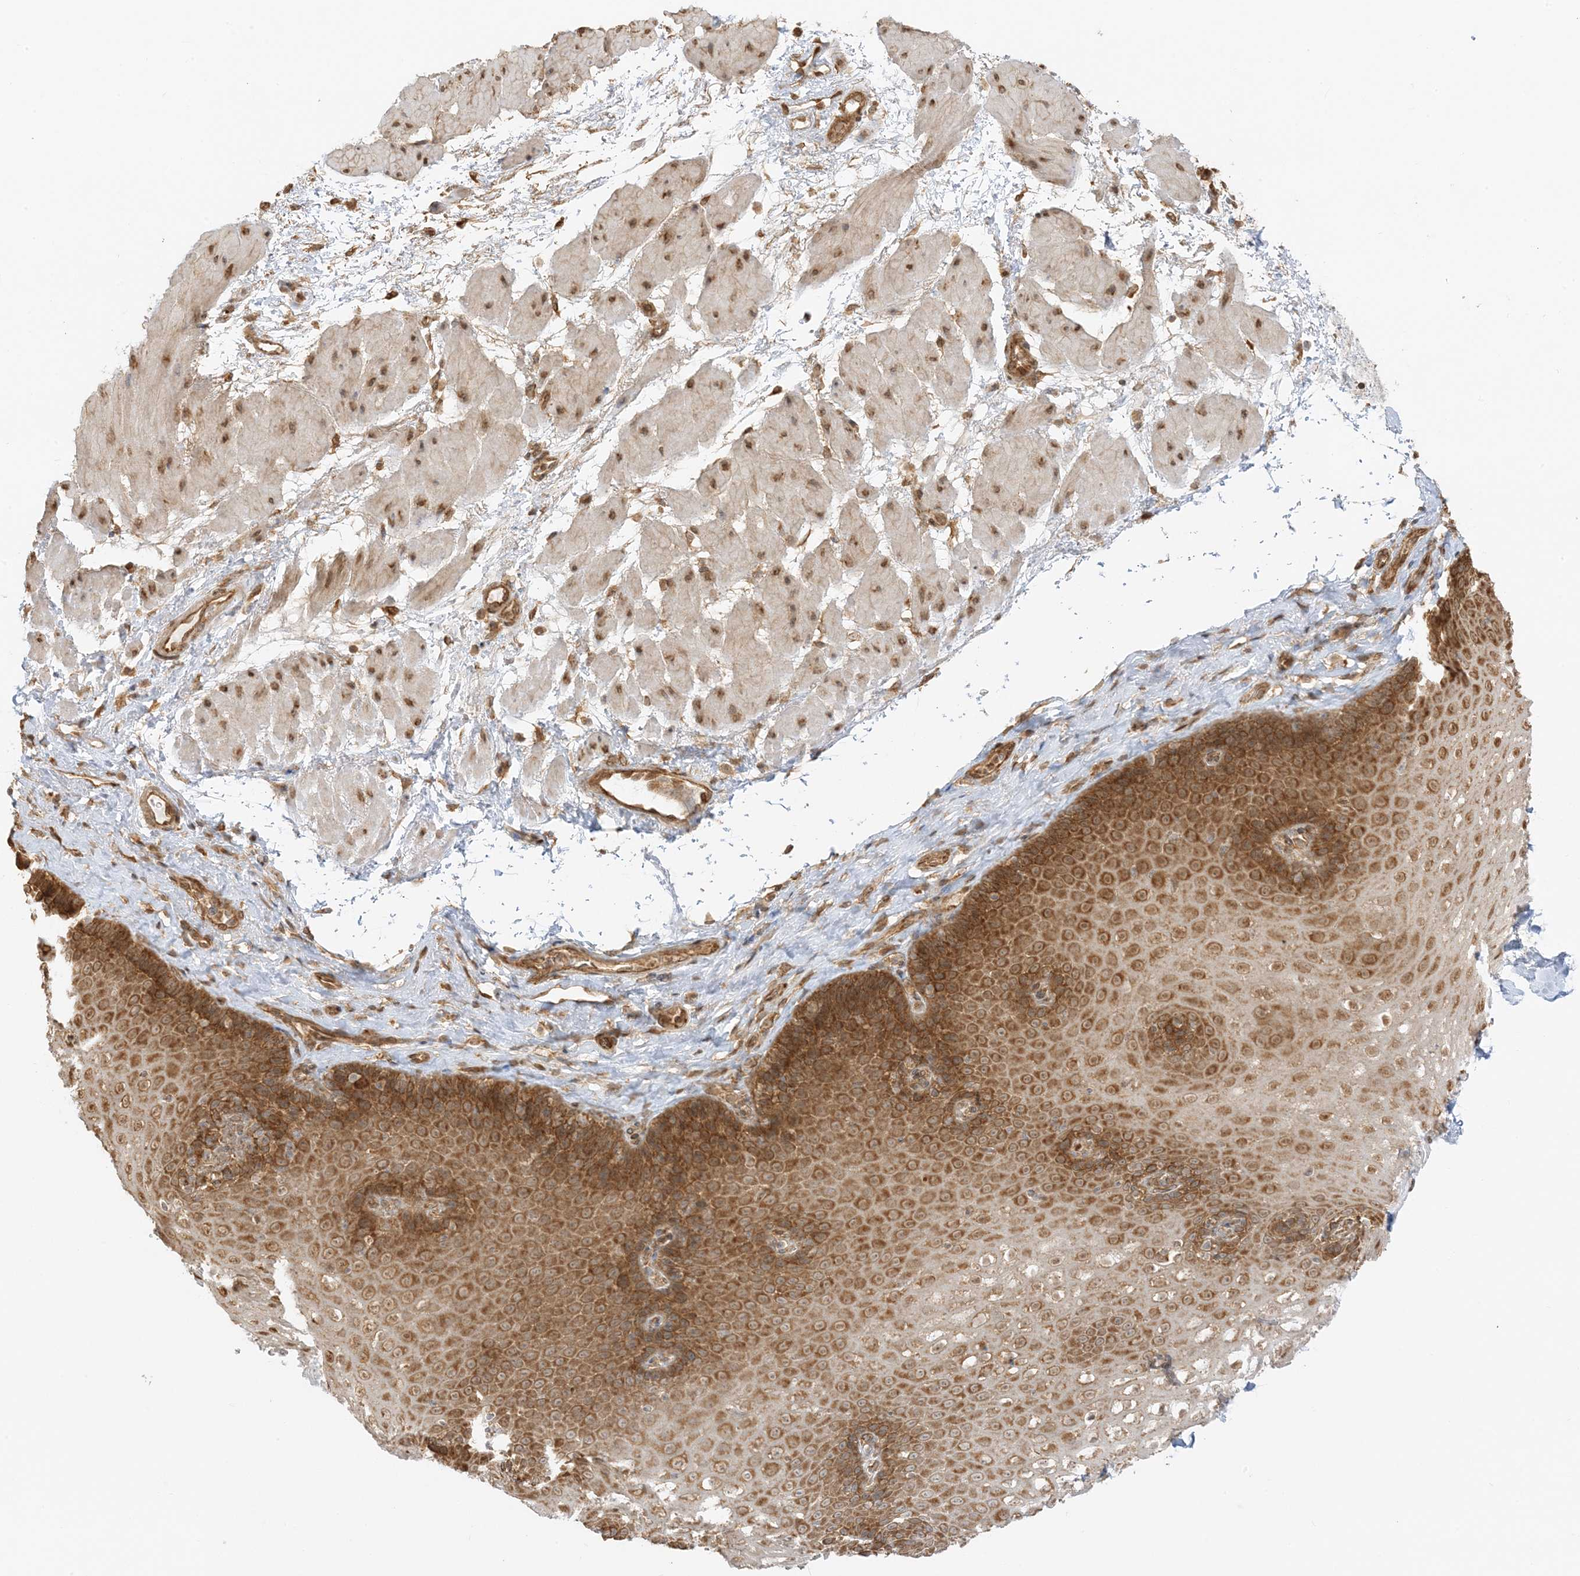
{"staining": {"intensity": "moderate", "quantity": ">75%", "location": "cytoplasmic/membranous,nuclear"}, "tissue": "esophagus", "cell_type": "Squamous epithelial cells", "image_type": "normal", "snomed": [{"axis": "morphology", "description": "Normal tissue, NOS"}, {"axis": "topography", "description": "Esophagus"}], "caption": "Brown immunohistochemical staining in benign human esophagus demonstrates moderate cytoplasmic/membranous,nuclear expression in approximately >75% of squamous epithelial cells. The staining was performed using DAB to visualize the protein expression in brown, while the nuclei were stained in blue with hematoxylin (Magnification: 20x).", "gene": "UBAP2L", "patient": {"sex": "female", "age": 66}}